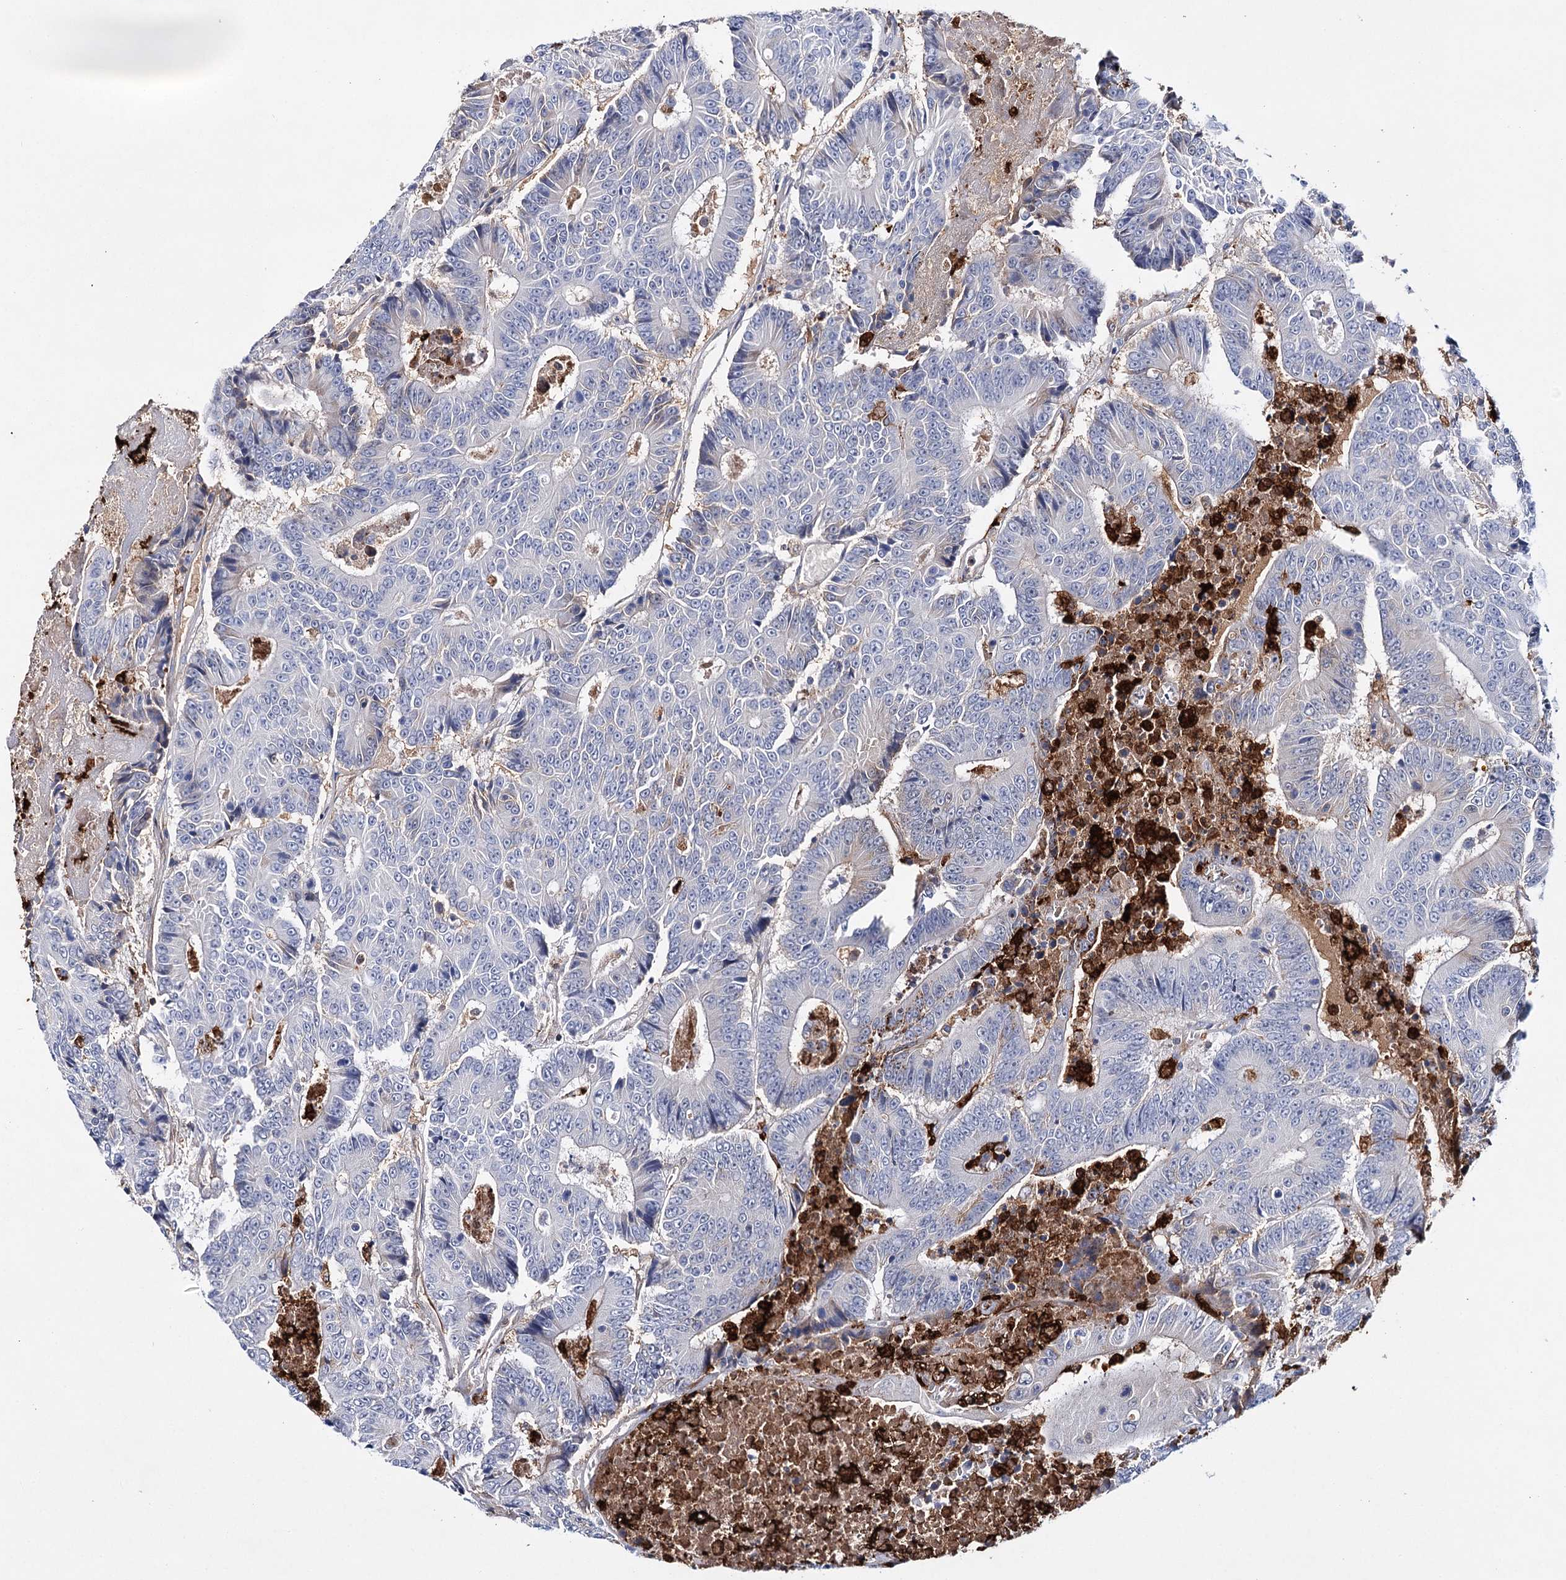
{"staining": {"intensity": "negative", "quantity": "none", "location": "none"}, "tissue": "colorectal cancer", "cell_type": "Tumor cells", "image_type": "cancer", "snomed": [{"axis": "morphology", "description": "Adenocarcinoma, NOS"}, {"axis": "topography", "description": "Colon"}], "caption": "IHC of adenocarcinoma (colorectal) reveals no positivity in tumor cells.", "gene": "CFAP46", "patient": {"sex": "male", "age": 83}}